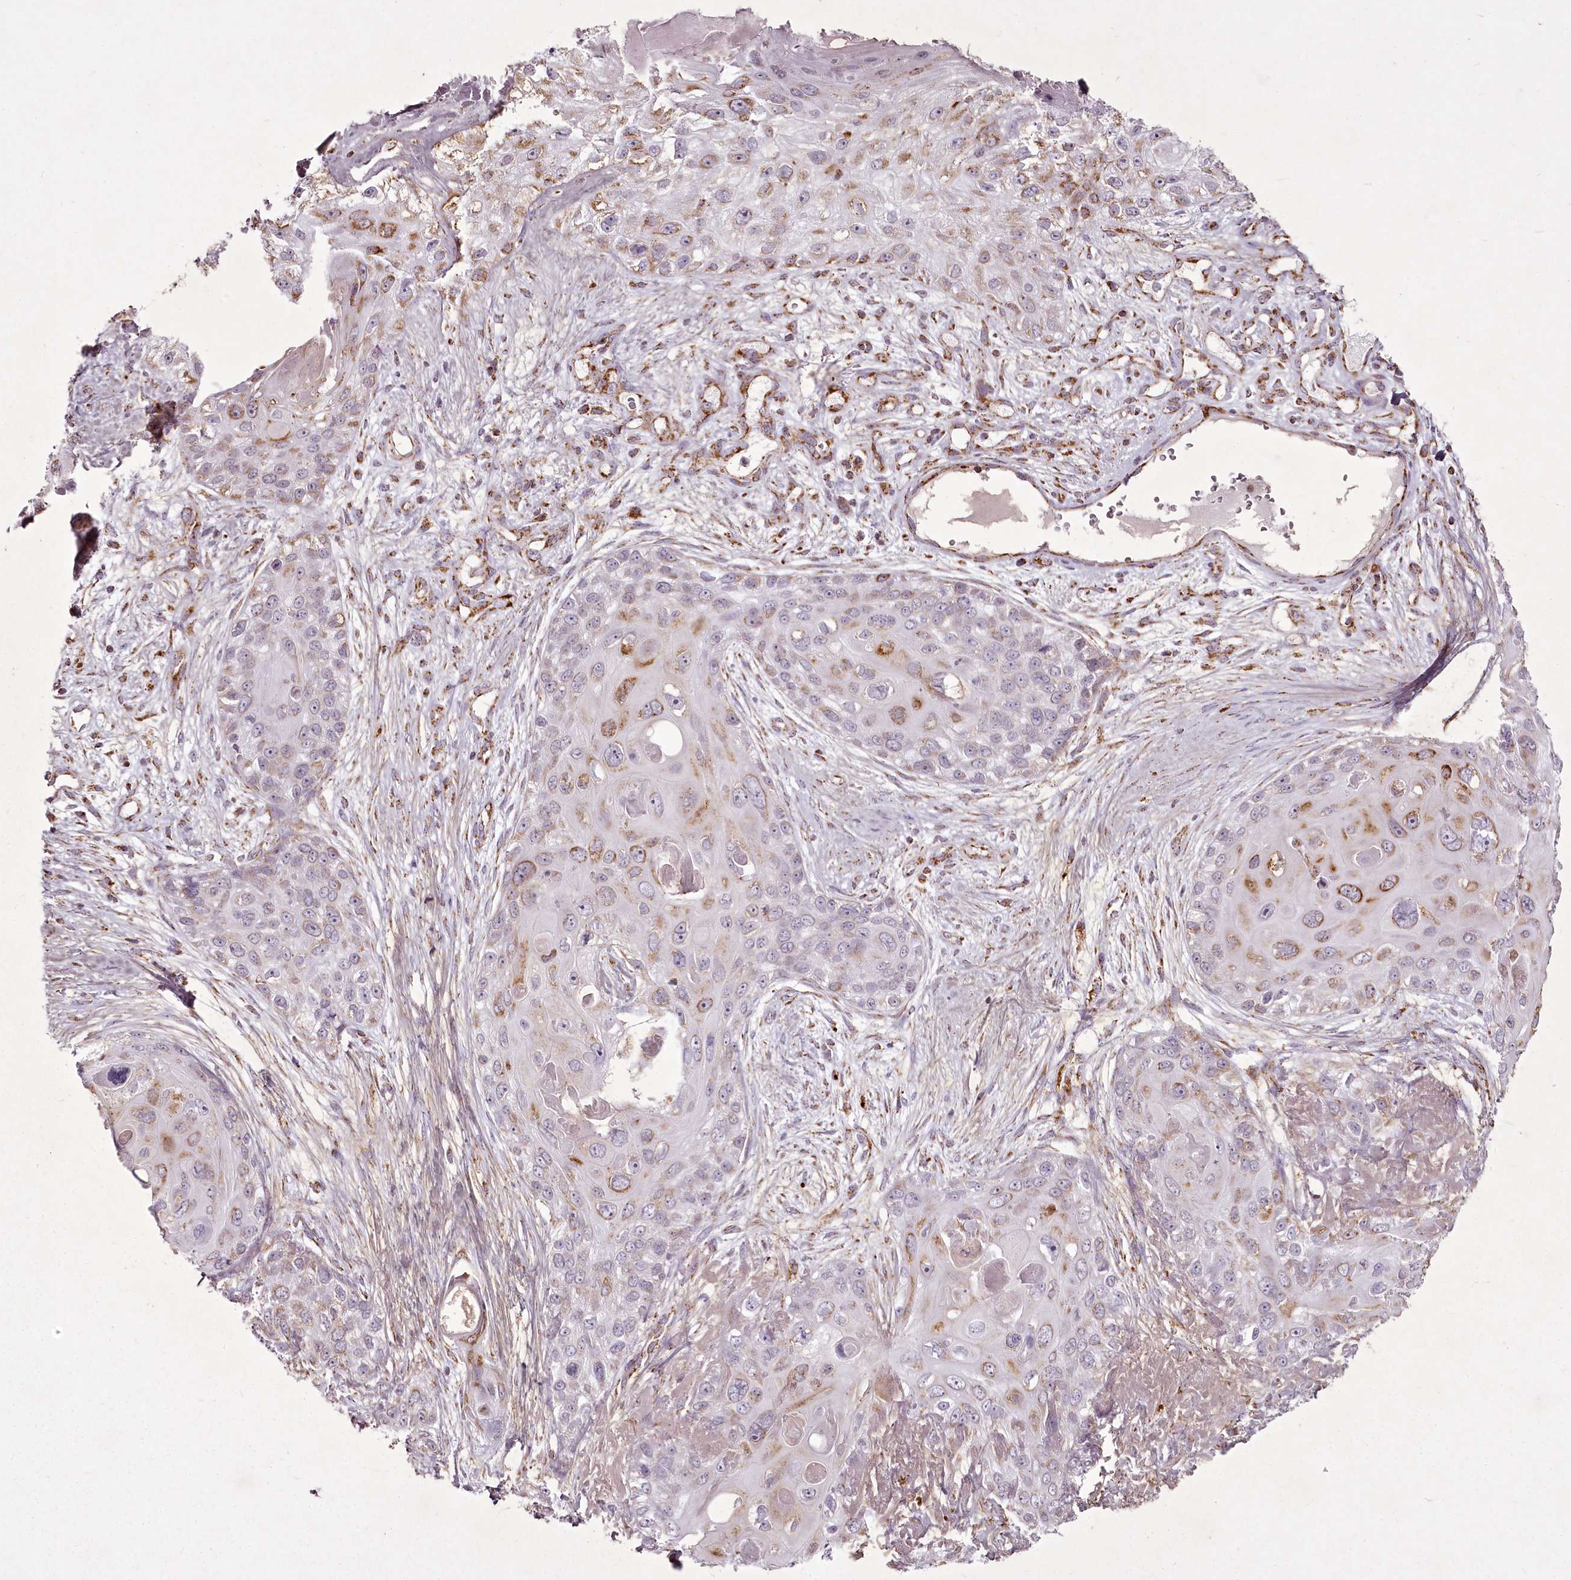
{"staining": {"intensity": "moderate", "quantity": "<25%", "location": "cytoplasmic/membranous"}, "tissue": "skin cancer", "cell_type": "Tumor cells", "image_type": "cancer", "snomed": [{"axis": "morphology", "description": "Normal tissue, NOS"}, {"axis": "morphology", "description": "Squamous cell carcinoma, NOS"}, {"axis": "topography", "description": "Skin"}], "caption": "This histopathology image exhibits IHC staining of human skin cancer (squamous cell carcinoma), with low moderate cytoplasmic/membranous staining in about <25% of tumor cells.", "gene": "CHCHD2", "patient": {"sex": "male", "age": 72}}